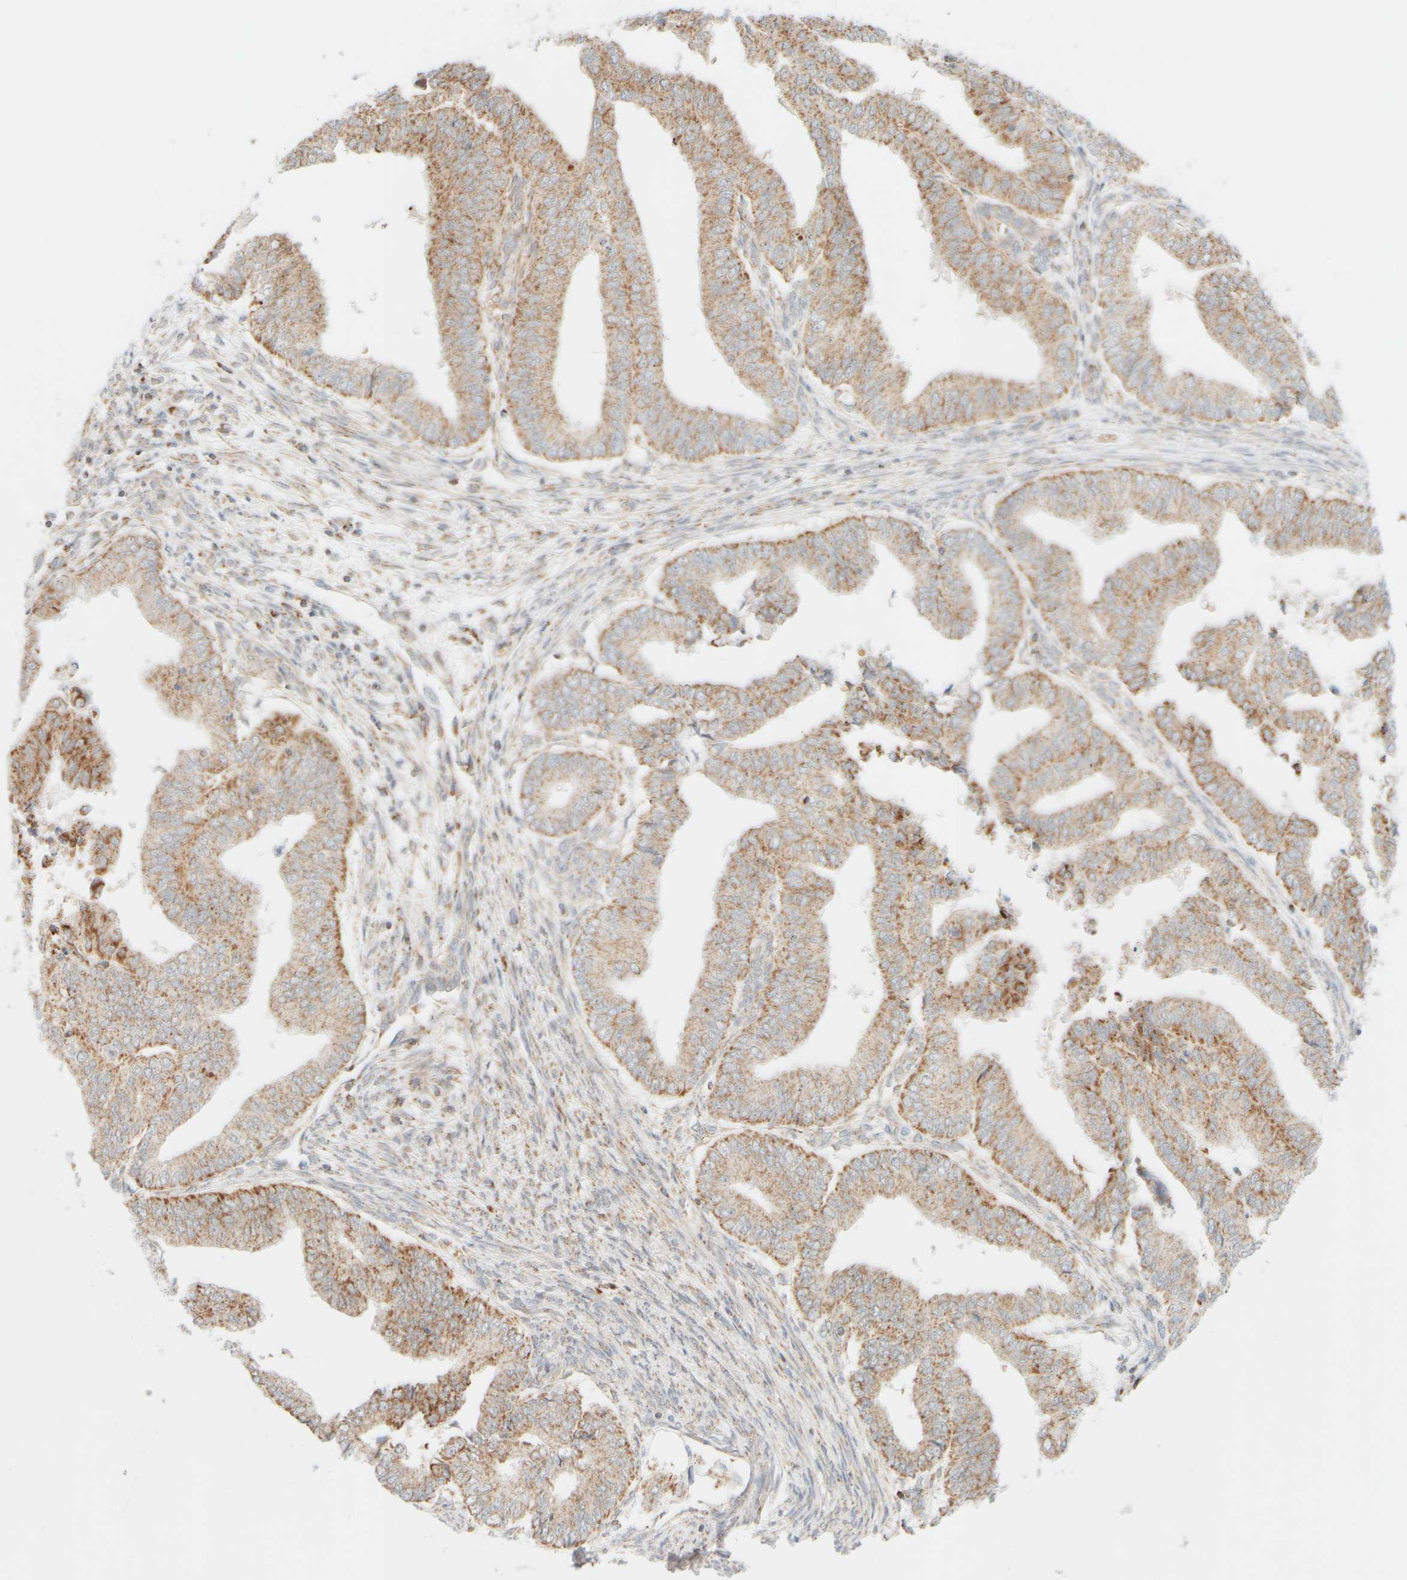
{"staining": {"intensity": "moderate", "quantity": ">75%", "location": "cytoplasmic/membranous"}, "tissue": "endometrial cancer", "cell_type": "Tumor cells", "image_type": "cancer", "snomed": [{"axis": "morphology", "description": "Polyp, NOS"}, {"axis": "morphology", "description": "Adenocarcinoma, NOS"}, {"axis": "morphology", "description": "Adenoma, NOS"}, {"axis": "topography", "description": "Endometrium"}], "caption": "A medium amount of moderate cytoplasmic/membranous expression is appreciated in approximately >75% of tumor cells in endometrial cancer (adenocarcinoma) tissue. (DAB = brown stain, brightfield microscopy at high magnification).", "gene": "PPM1K", "patient": {"sex": "female", "age": 79}}